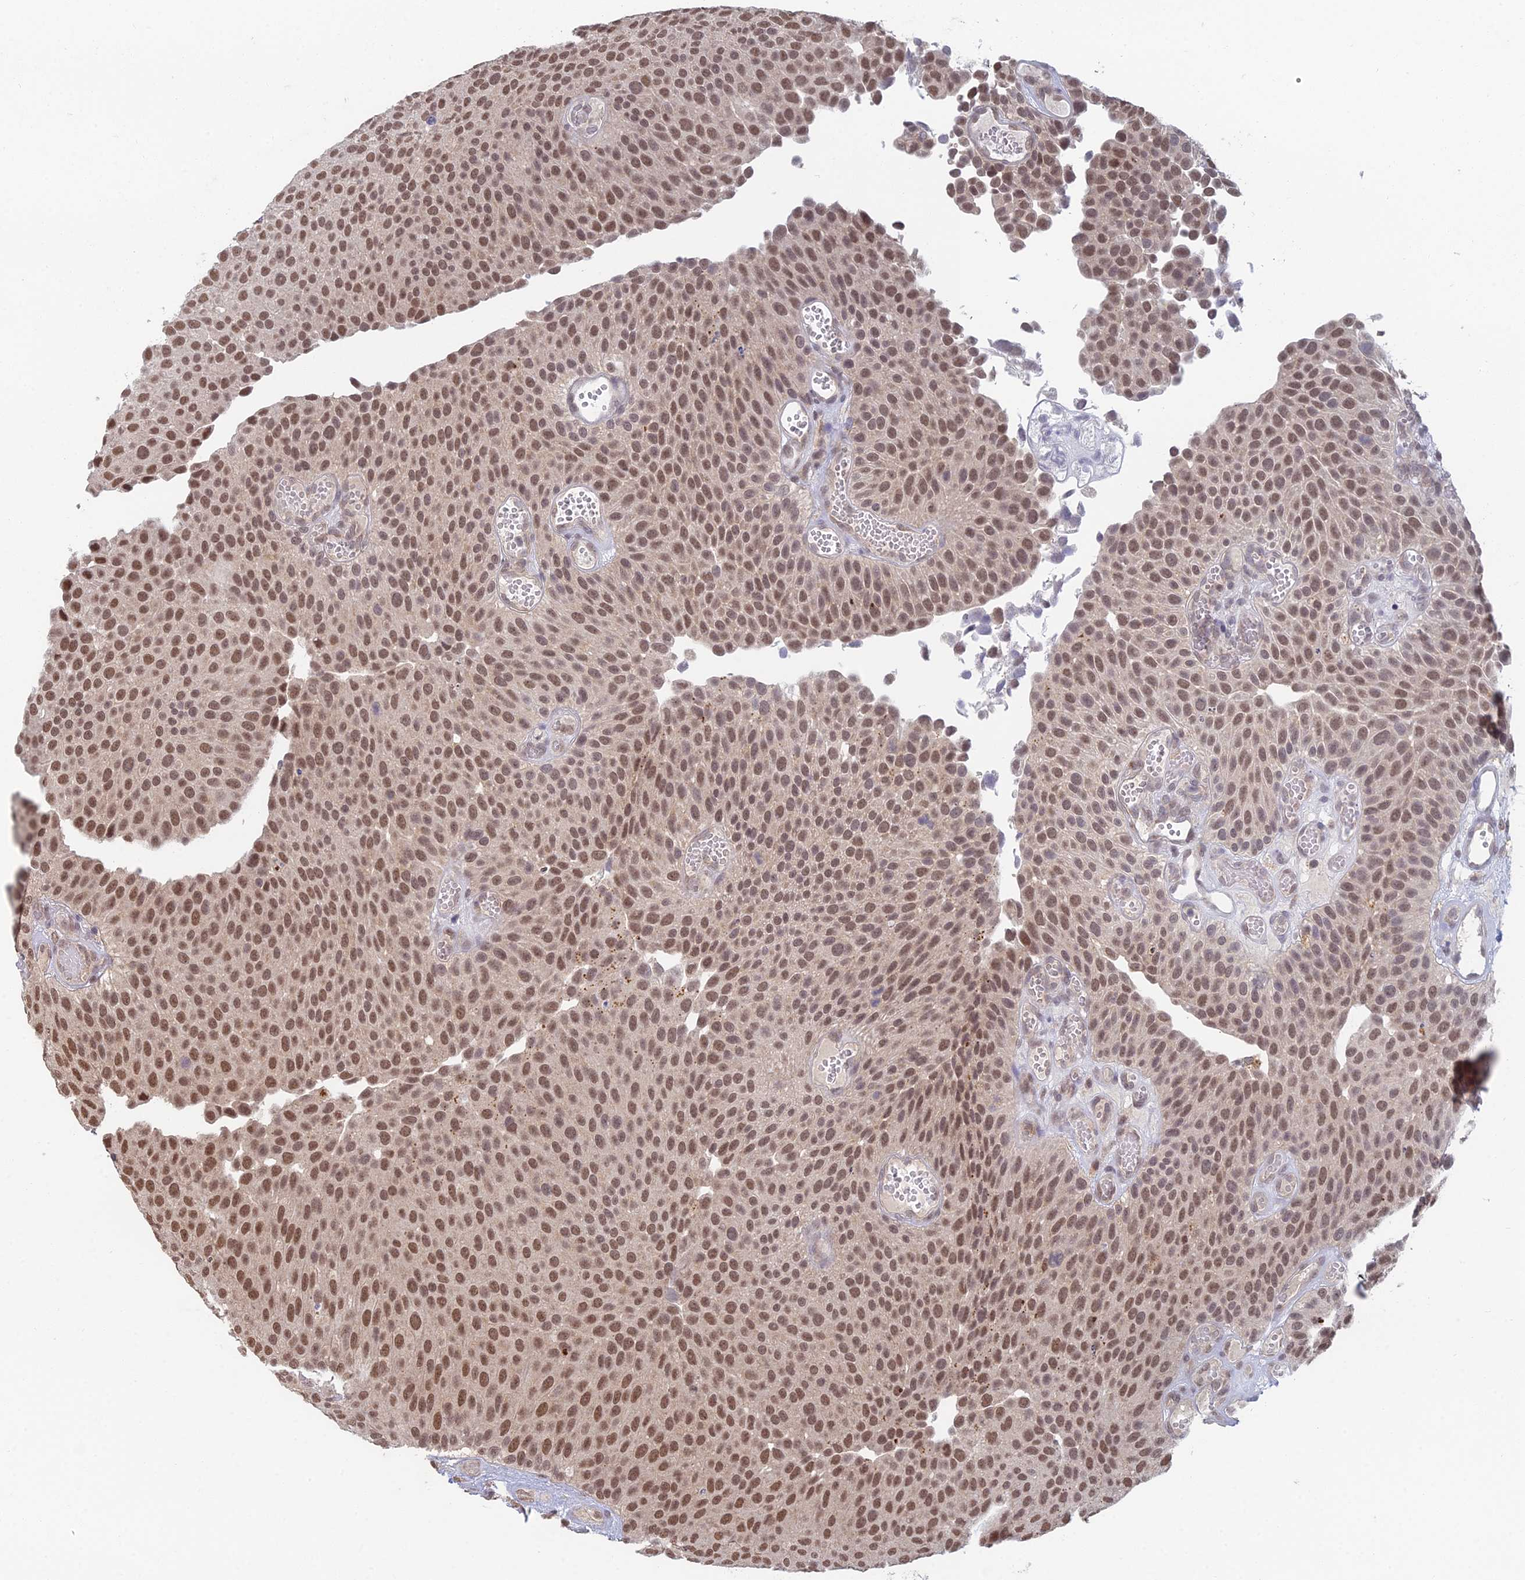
{"staining": {"intensity": "moderate", "quantity": ">75%", "location": "nuclear"}, "tissue": "urothelial cancer", "cell_type": "Tumor cells", "image_type": "cancer", "snomed": [{"axis": "morphology", "description": "Urothelial carcinoma, Low grade"}, {"axis": "topography", "description": "Urinary bladder"}], "caption": "Human urothelial cancer stained with a brown dye shows moderate nuclear positive staining in about >75% of tumor cells.", "gene": "RANBP3", "patient": {"sex": "male", "age": 89}}